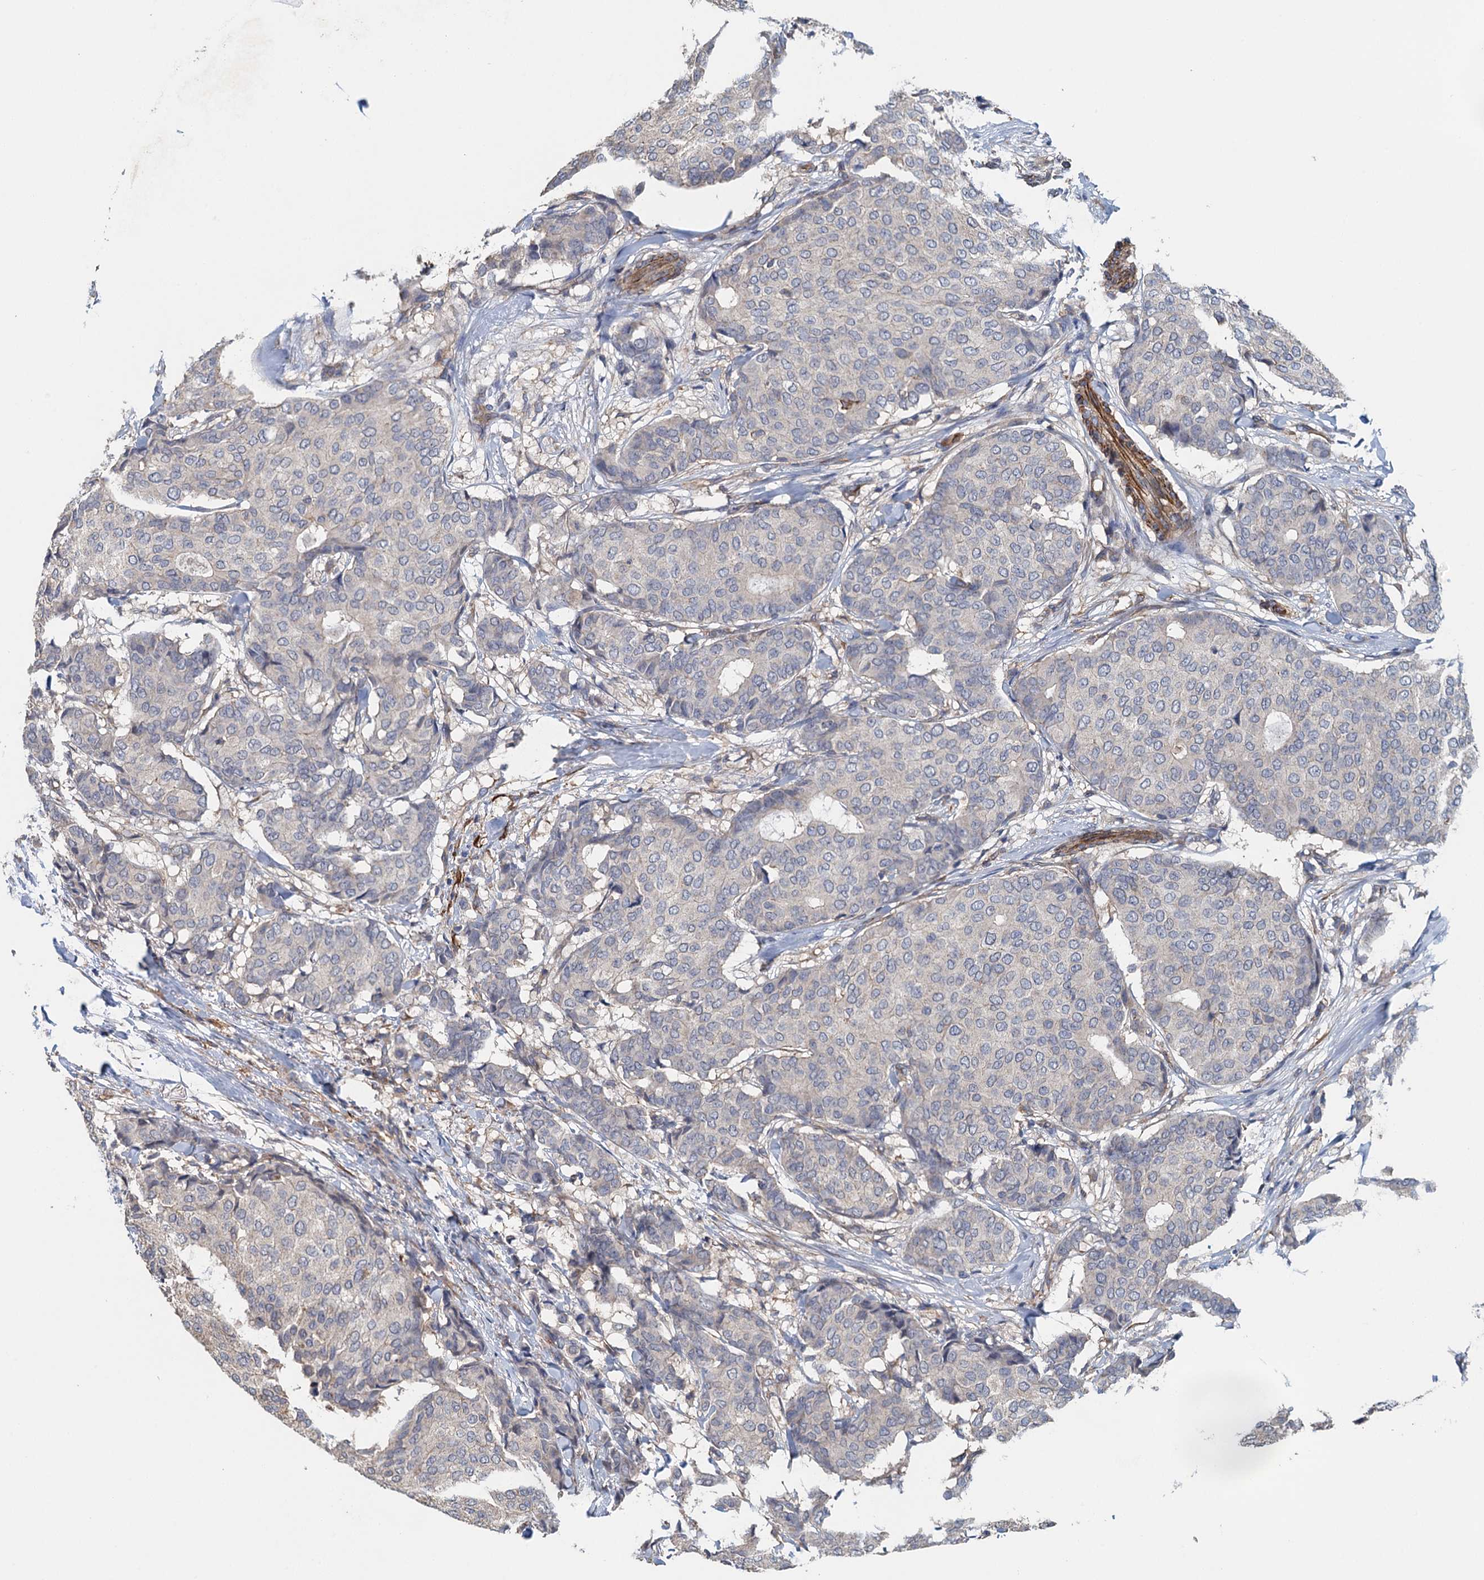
{"staining": {"intensity": "negative", "quantity": "none", "location": "none"}, "tissue": "breast cancer", "cell_type": "Tumor cells", "image_type": "cancer", "snomed": [{"axis": "morphology", "description": "Duct carcinoma"}, {"axis": "topography", "description": "Breast"}], "caption": "Immunohistochemistry micrograph of breast cancer (invasive ductal carcinoma) stained for a protein (brown), which shows no staining in tumor cells.", "gene": "RSAD2", "patient": {"sex": "female", "age": 75}}